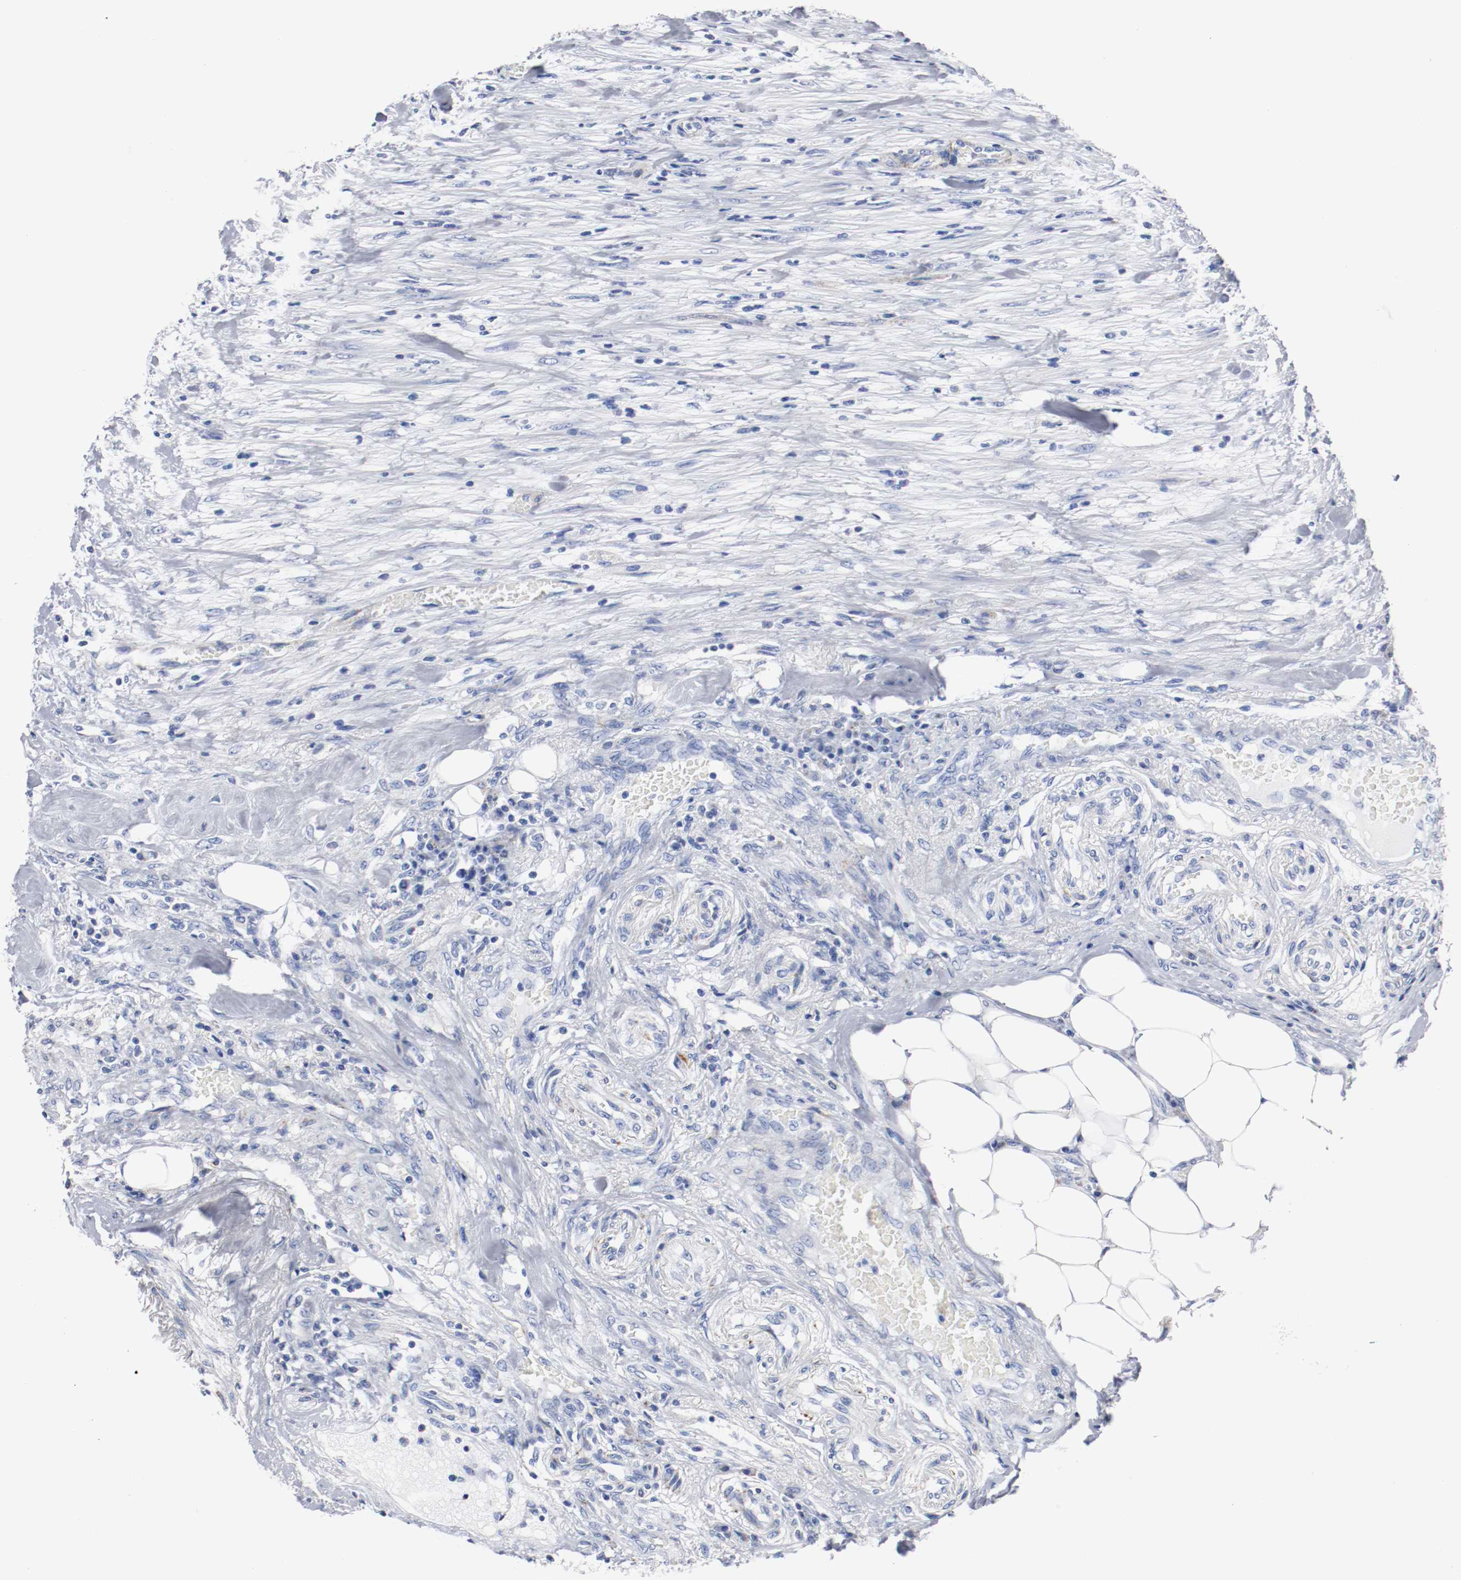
{"staining": {"intensity": "negative", "quantity": "none", "location": "none"}, "tissue": "colorectal cancer", "cell_type": "Tumor cells", "image_type": "cancer", "snomed": [{"axis": "morphology", "description": "Adenocarcinoma, NOS"}, {"axis": "topography", "description": "Colon"}], "caption": "Immunohistochemical staining of human colorectal cancer (adenocarcinoma) reveals no significant staining in tumor cells.", "gene": "TUBD1", "patient": {"sex": "female", "age": 86}}